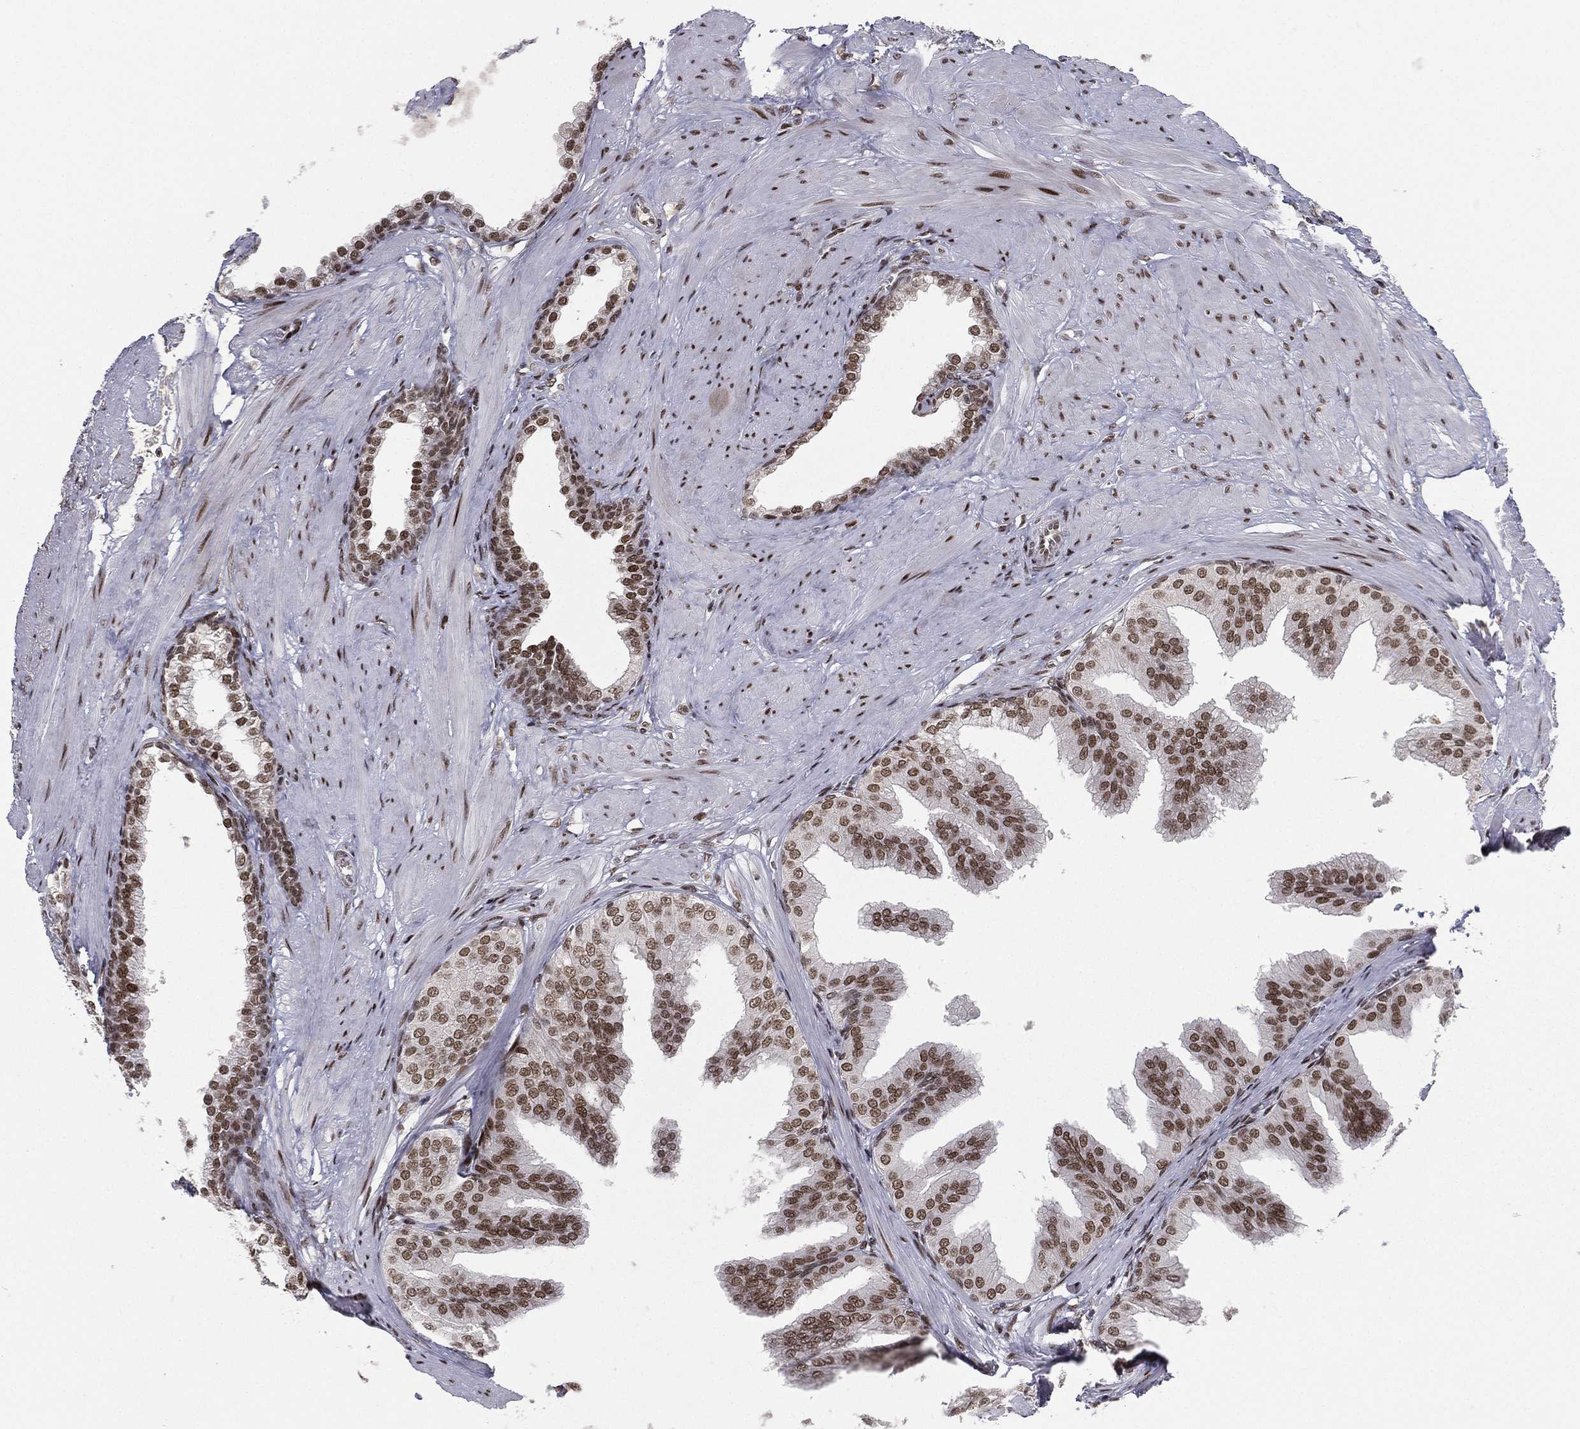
{"staining": {"intensity": "strong", "quantity": ">75%", "location": "nuclear"}, "tissue": "prostate cancer", "cell_type": "Tumor cells", "image_type": "cancer", "snomed": [{"axis": "morphology", "description": "Adenocarcinoma, NOS"}, {"axis": "topography", "description": "Prostate"}], "caption": "Adenocarcinoma (prostate) stained with immunohistochemistry (IHC) reveals strong nuclear staining in about >75% of tumor cells.", "gene": "RTF1", "patient": {"sex": "male", "age": 69}}